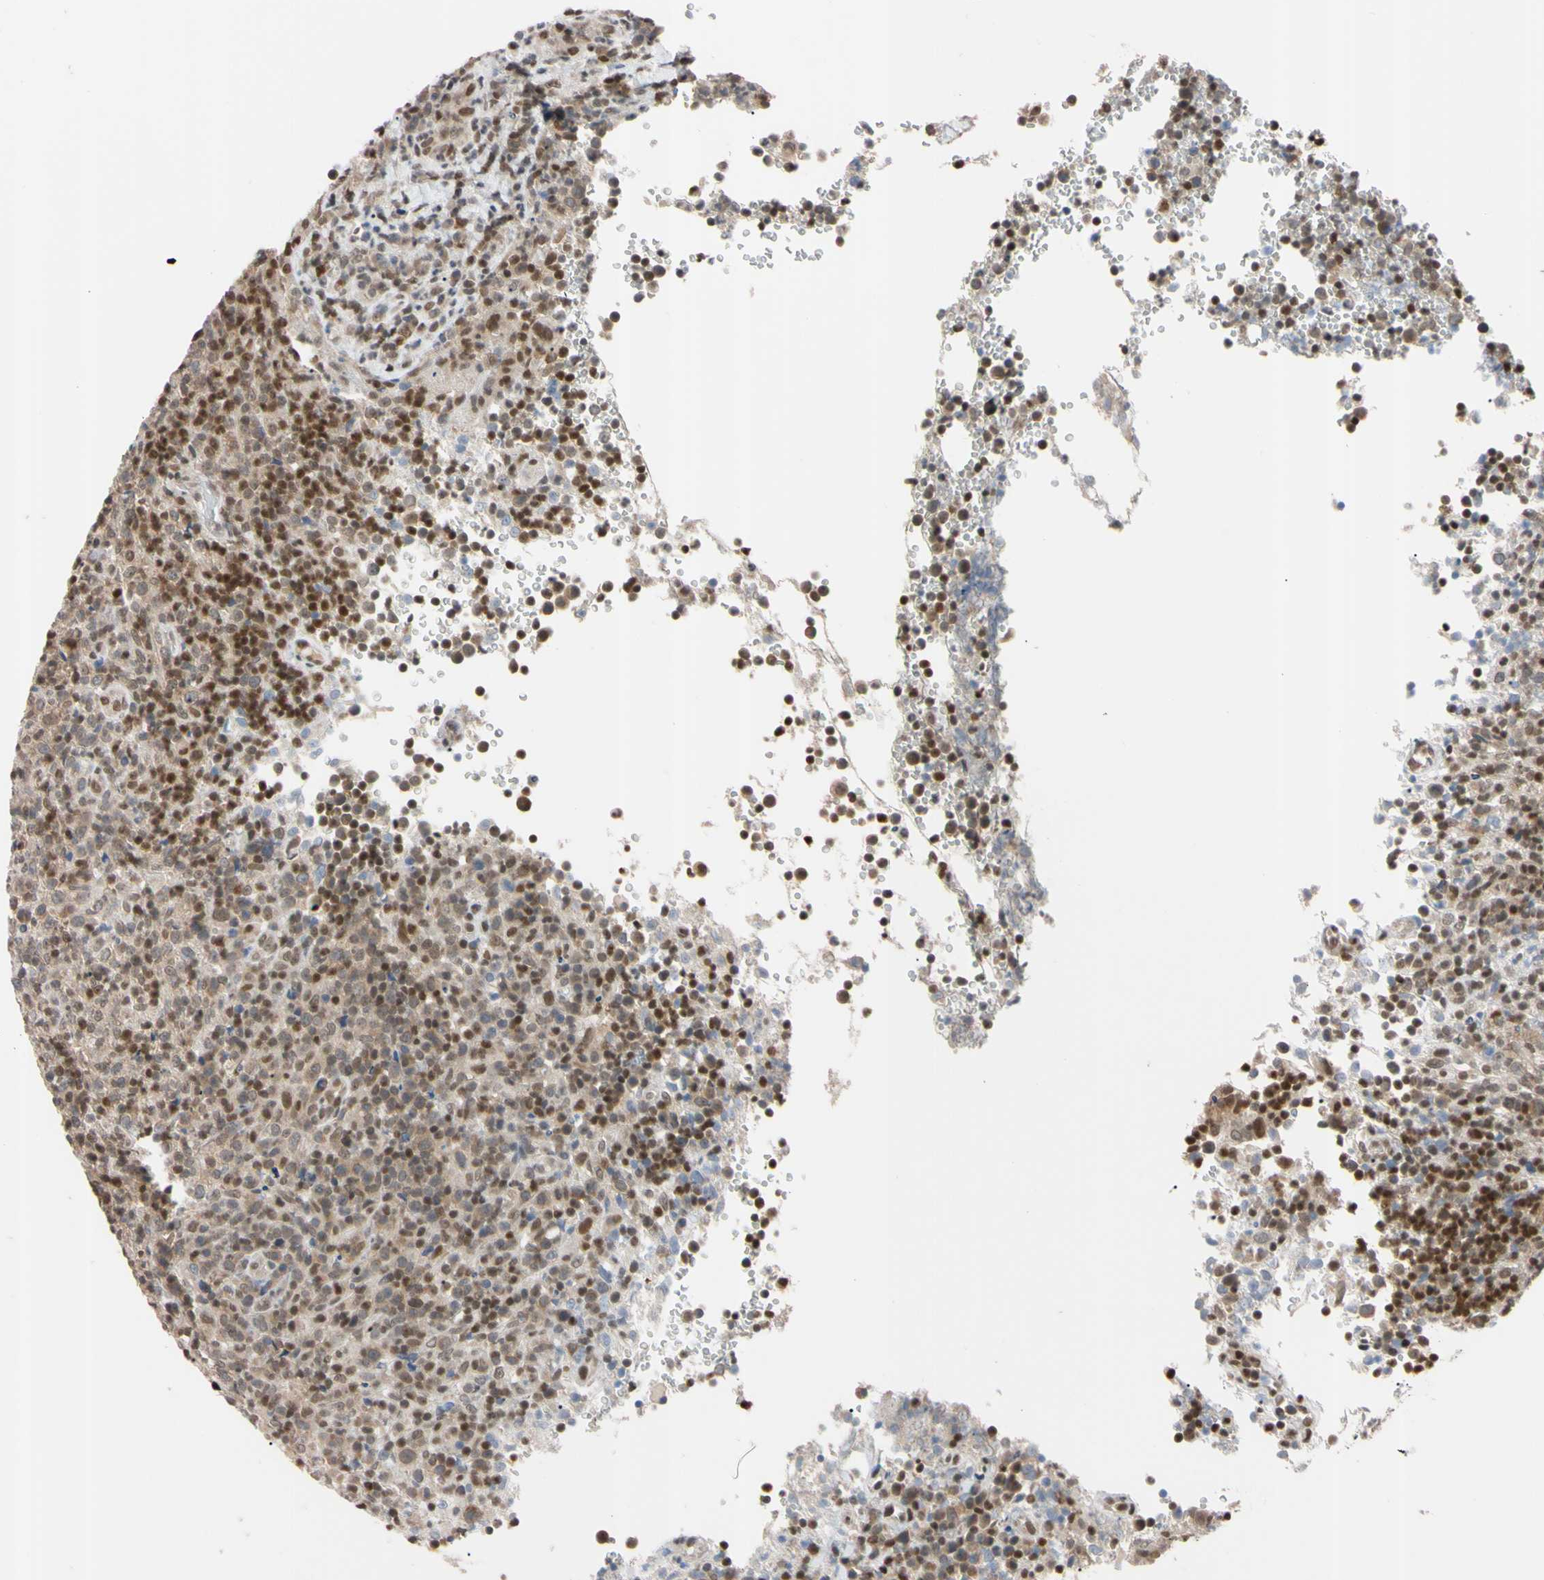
{"staining": {"intensity": "weak", "quantity": ">75%", "location": "cytoplasmic/membranous,nuclear"}, "tissue": "lymphoma", "cell_type": "Tumor cells", "image_type": "cancer", "snomed": [{"axis": "morphology", "description": "Malignant lymphoma, non-Hodgkin's type, High grade"}, {"axis": "topography", "description": "Lymph node"}], "caption": "Protein analysis of lymphoma tissue displays weak cytoplasmic/membranous and nuclear expression in about >75% of tumor cells.", "gene": "UBE2I", "patient": {"sex": "female", "age": 76}}